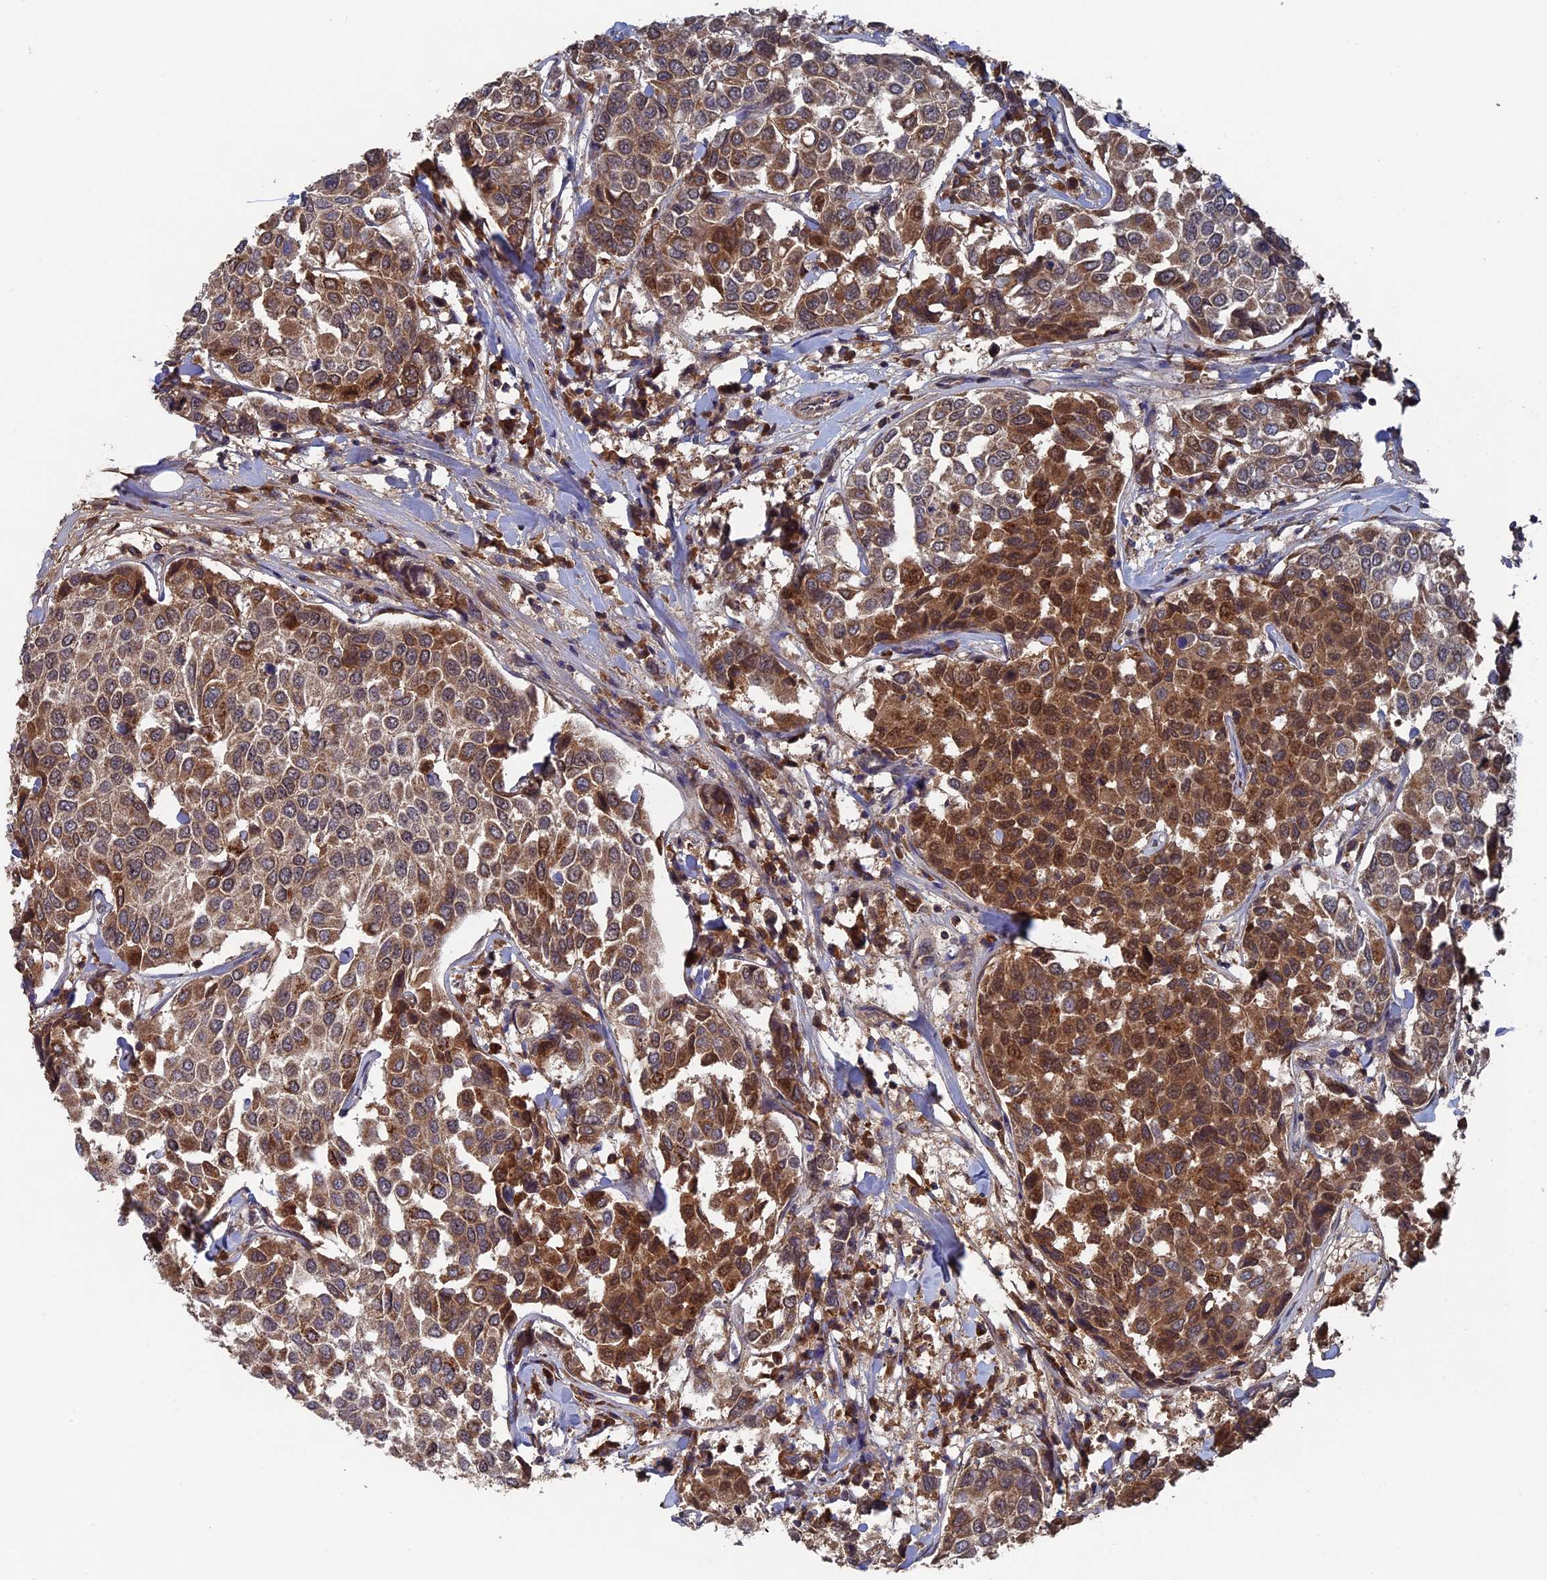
{"staining": {"intensity": "moderate", "quantity": ">75%", "location": "cytoplasmic/membranous"}, "tissue": "breast cancer", "cell_type": "Tumor cells", "image_type": "cancer", "snomed": [{"axis": "morphology", "description": "Duct carcinoma"}, {"axis": "topography", "description": "Breast"}], "caption": "IHC (DAB (3,3'-diaminobenzidine)) staining of breast invasive ductal carcinoma demonstrates moderate cytoplasmic/membranous protein staining in approximately >75% of tumor cells.", "gene": "RAB15", "patient": {"sex": "female", "age": 55}}